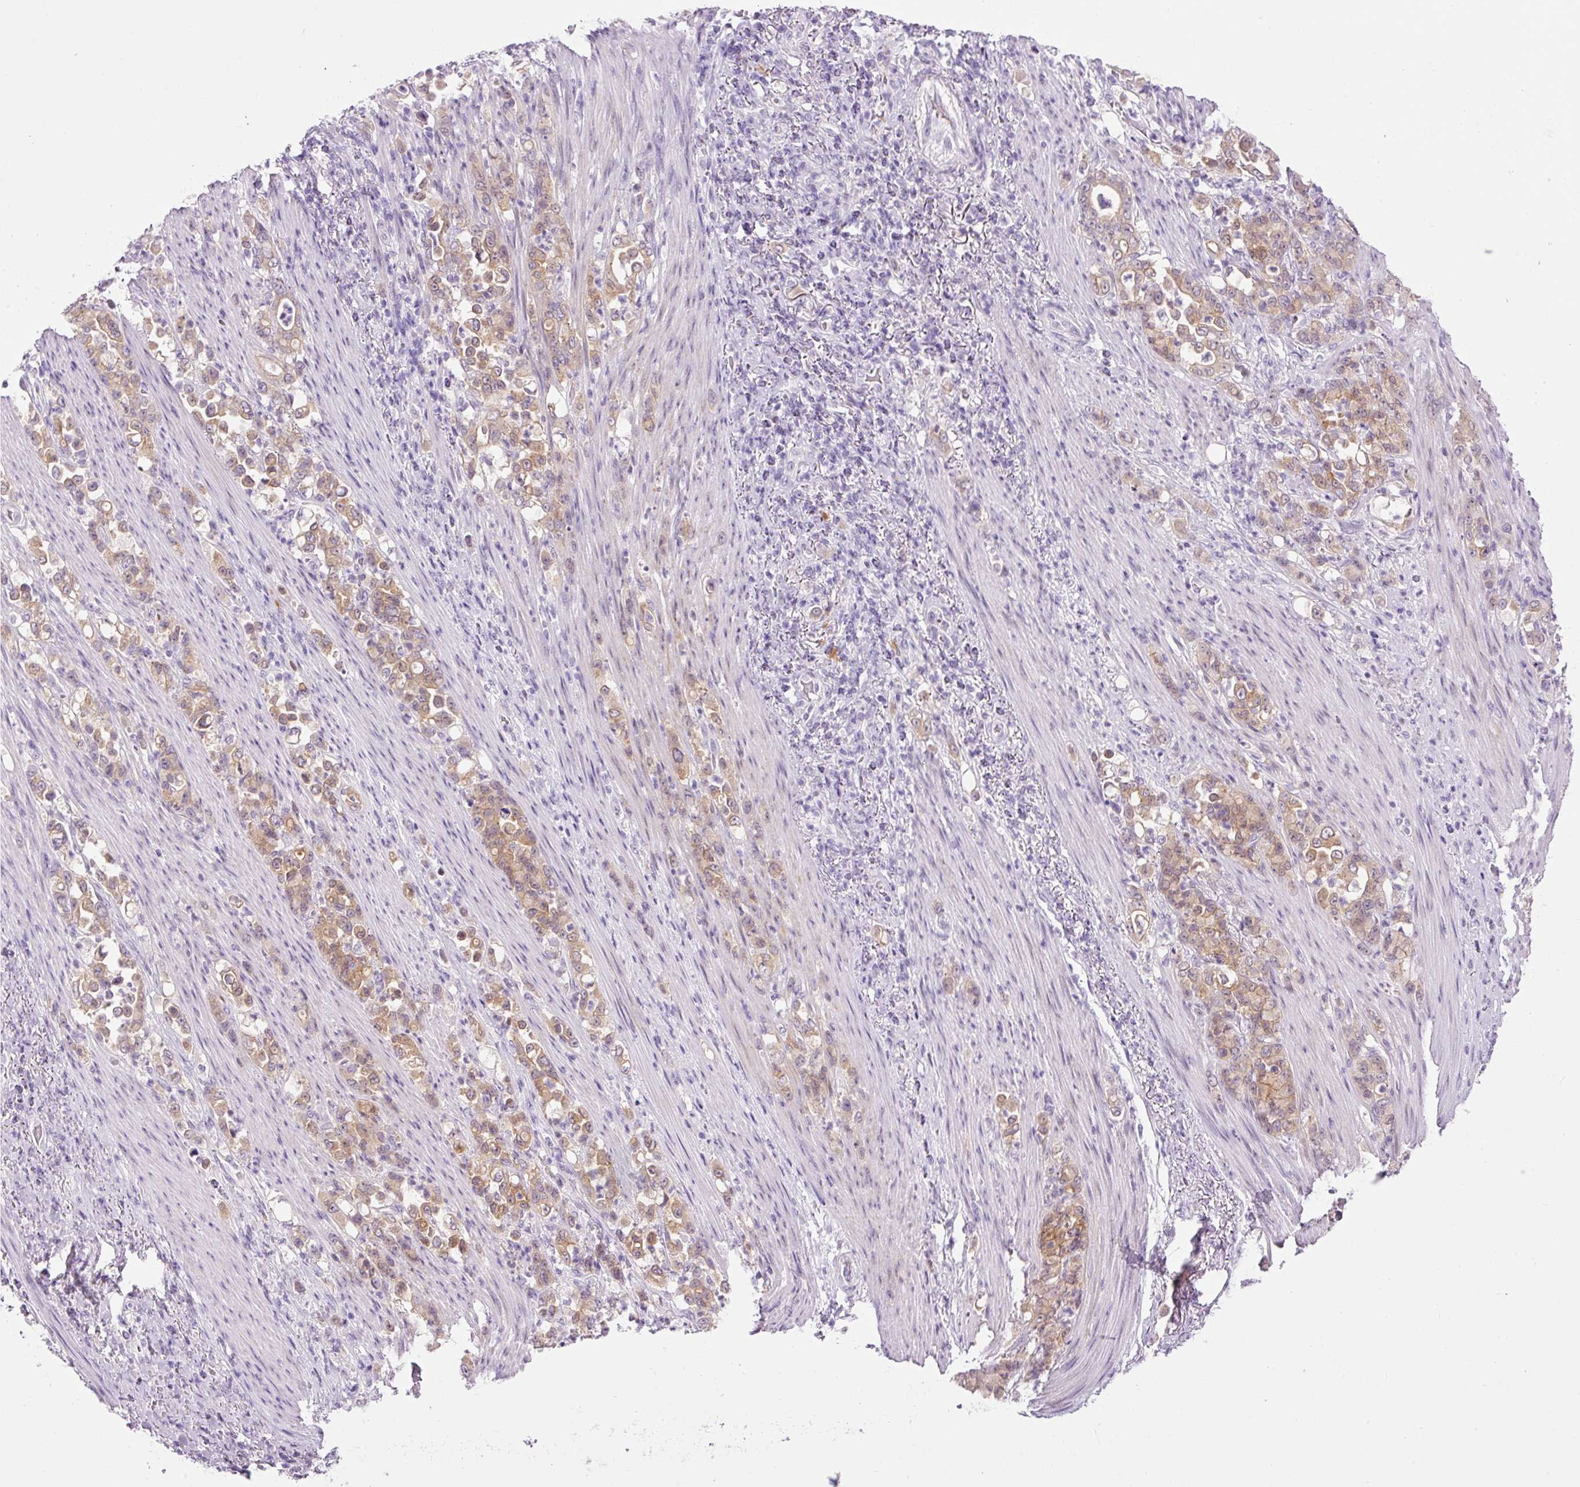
{"staining": {"intensity": "weak", "quantity": ">75%", "location": "cytoplasmic/membranous"}, "tissue": "stomach cancer", "cell_type": "Tumor cells", "image_type": "cancer", "snomed": [{"axis": "morphology", "description": "Normal tissue, NOS"}, {"axis": "morphology", "description": "Adenocarcinoma, NOS"}, {"axis": "topography", "description": "Stomach"}], "caption": "A brown stain labels weak cytoplasmic/membranous expression of a protein in human stomach cancer tumor cells. (Brightfield microscopy of DAB IHC at high magnification).", "gene": "SRC", "patient": {"sex": "female", "age": 79}}